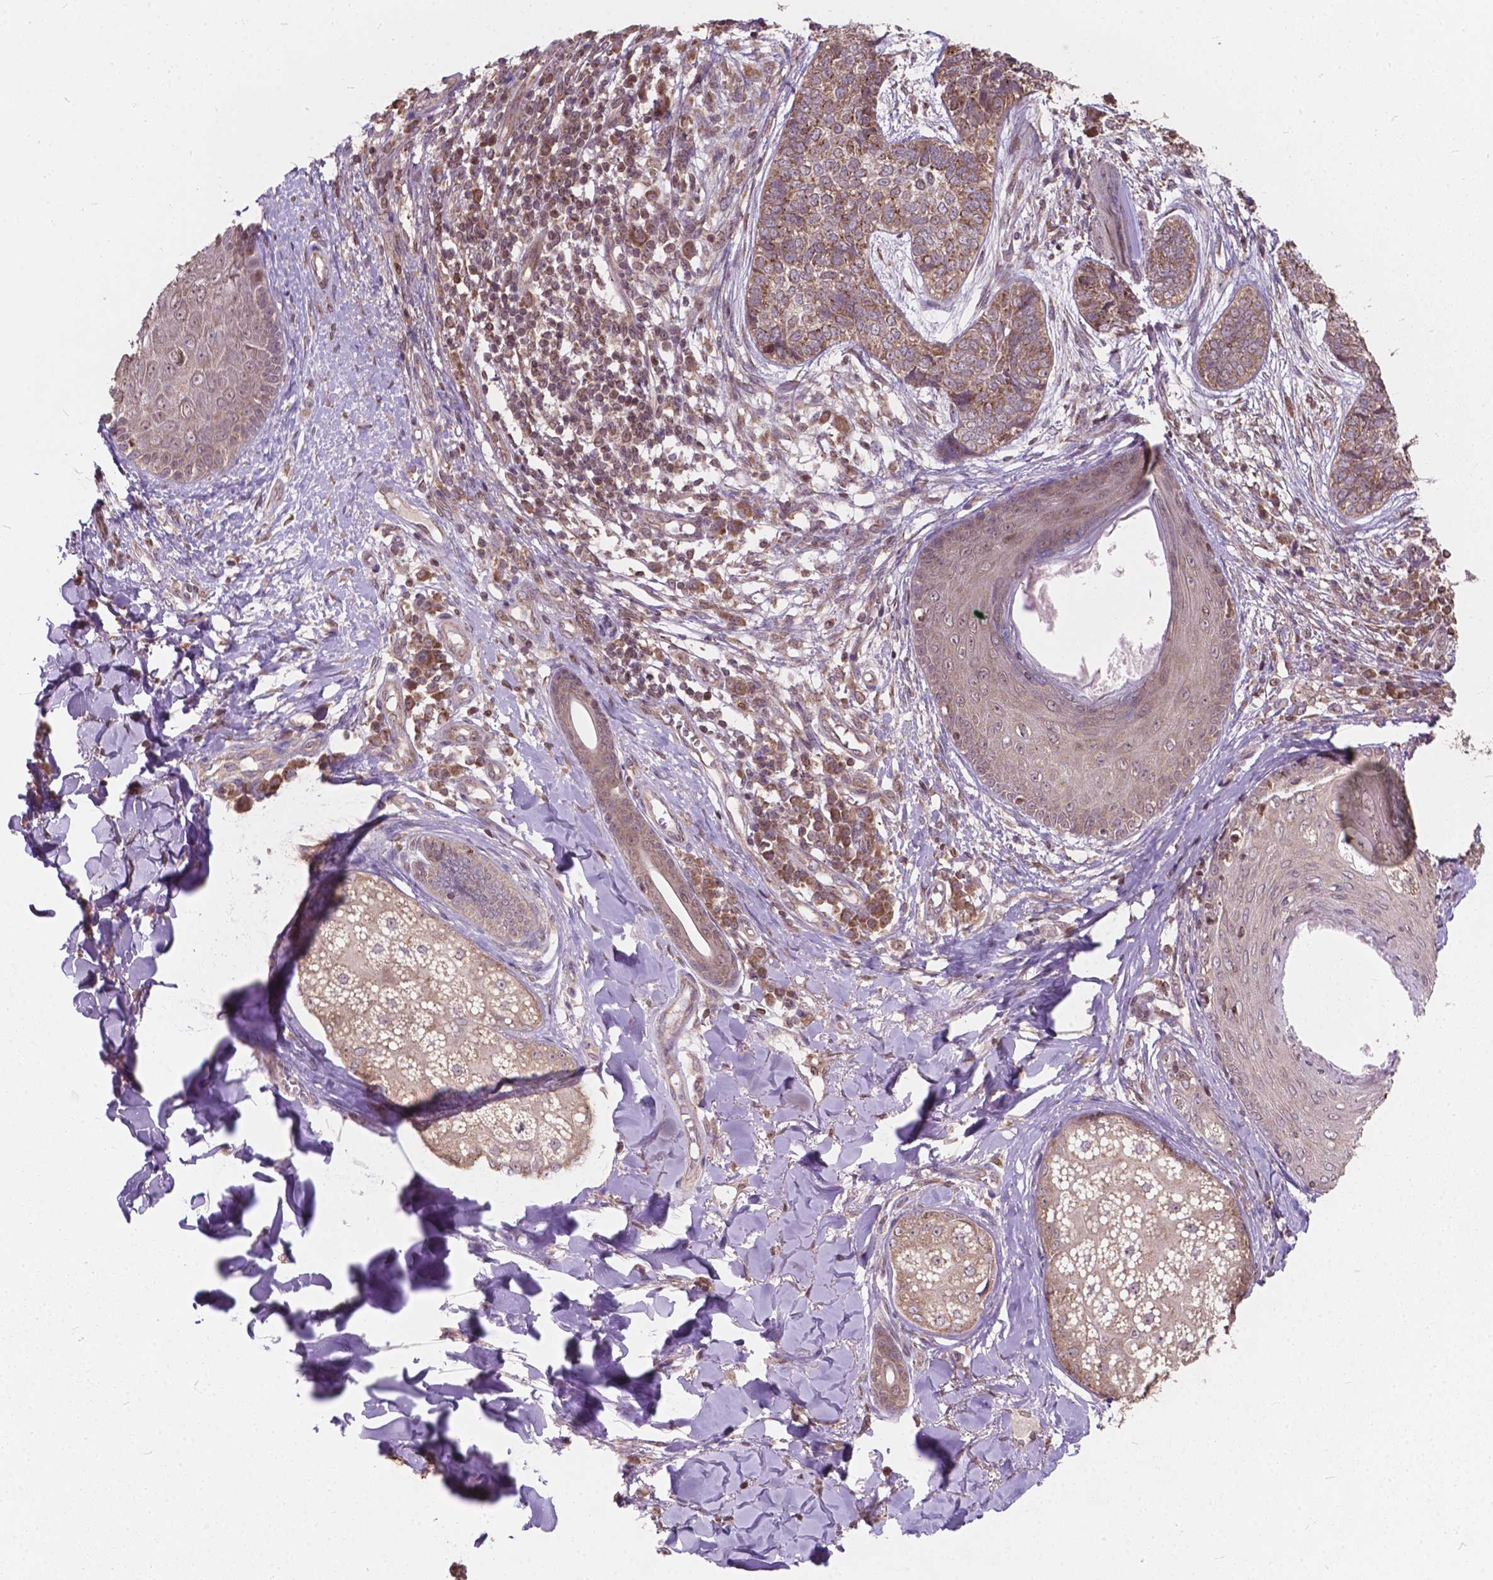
{"staining": {"intensity": "weak", "quantity": "<25%", "location": "cytoplasmic/membranous,nuclear"}, "tissue": "skin cancer", "cell_type": "Tumor cells", "image_type": "cancer", "snomed": [{"axis": "morphology", "description": "Basal cell carcinoma"}, {"axis": "topography", "description": "Skin"}], "caption": "This is an immunohistochemistry photomicrograph of basal cell carcinoma (skin). There is no staining in tumor cells.", "gene": "MRPL33", "patient": {"sex": "female", "age": 69}}